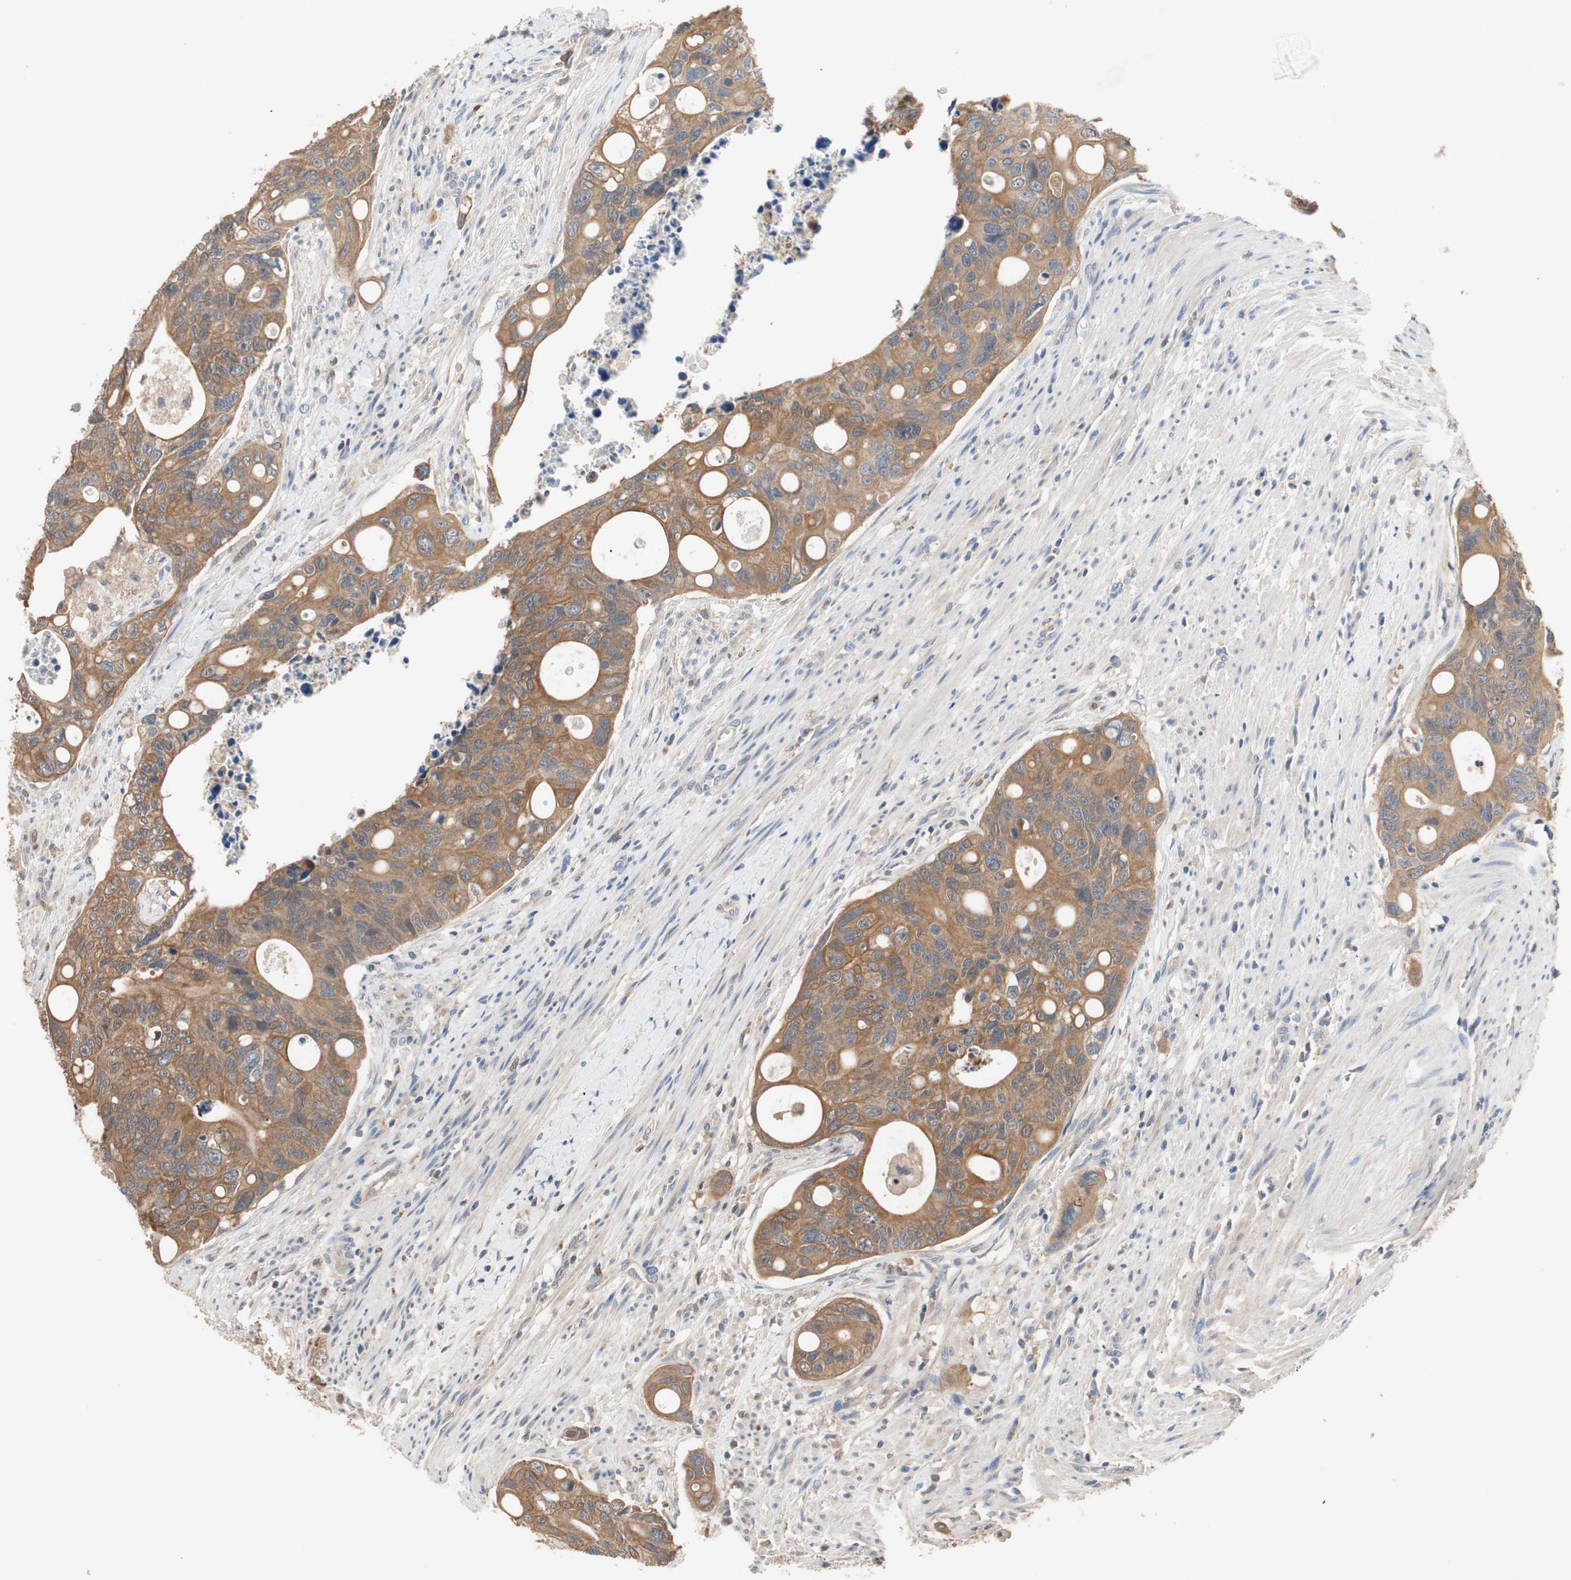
{"staining": {"intensity": "moderate", "quantity": ">75%", "location": "cytoplasmic/membranous"}, "tissue": "colorectal cancer", "cell_type": "Tumor cells", "image_type": "cancer", "snomed": [{"axis": "morphology", "description": "Adenocarcinoma, NOS"}, {"axis": "topography", "description": "Colon"}], "caption": "Adenocarcinoma (colorectal) stained for a protein (brown) reveals moderate cytoplasmic/membranous positive positivity in about >75% of tumor cells.", "gene": "ADAP1", "patient": {"sex": "female", "age": 57}}